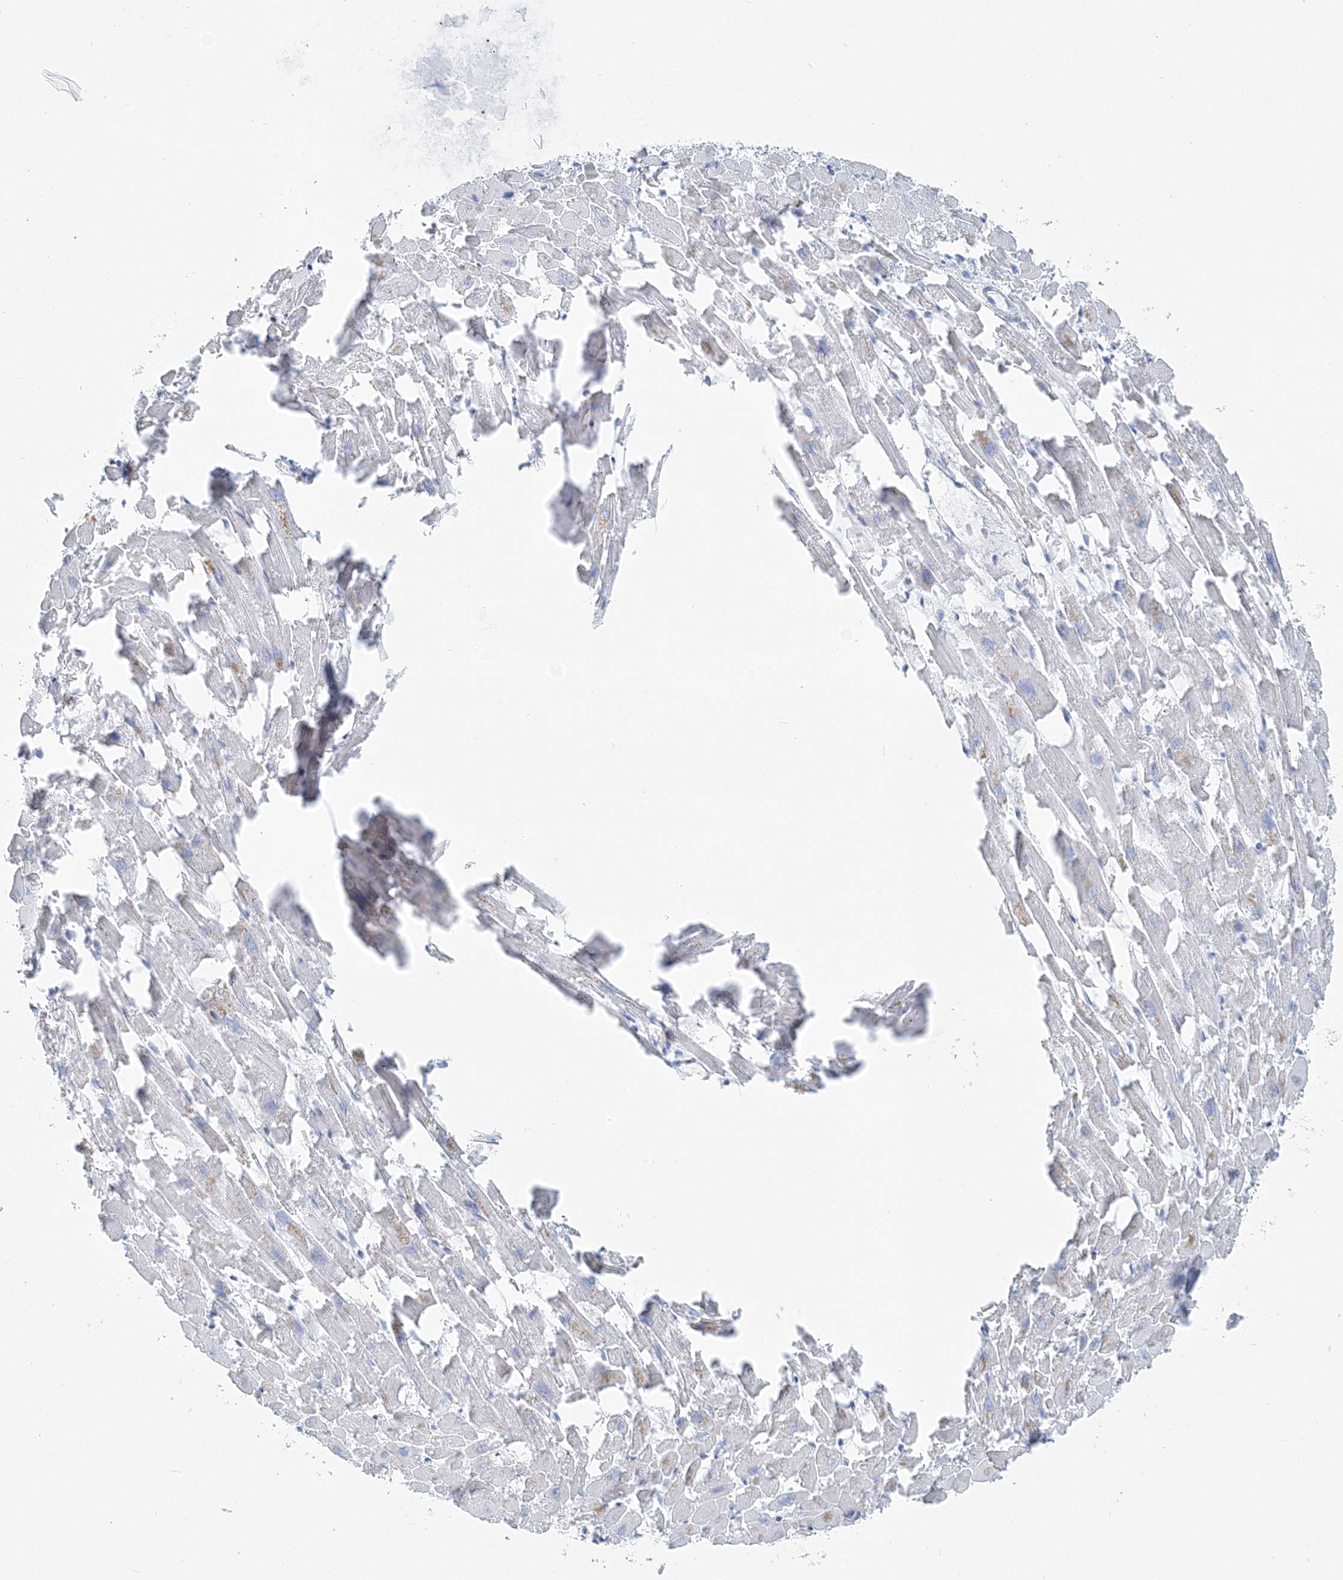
{"staining": {"intensity": "negative", "quantity": "none", "location": "none"}, "tissue": "heart muscle", "cell_type": "Cardiomyocytes", "image_type": "normal", "snomed": [{"axis": "morphology", "description": "Normal tissue, NOS"}, {"axis": "topography", "description": "Heart"}], "caption": "This is an IHC micrograph of benign human heart muscle. There is no expression in cardiomyocytes.", "gene": "NKX6", "patient": {"sex": "female", "age": 64}}